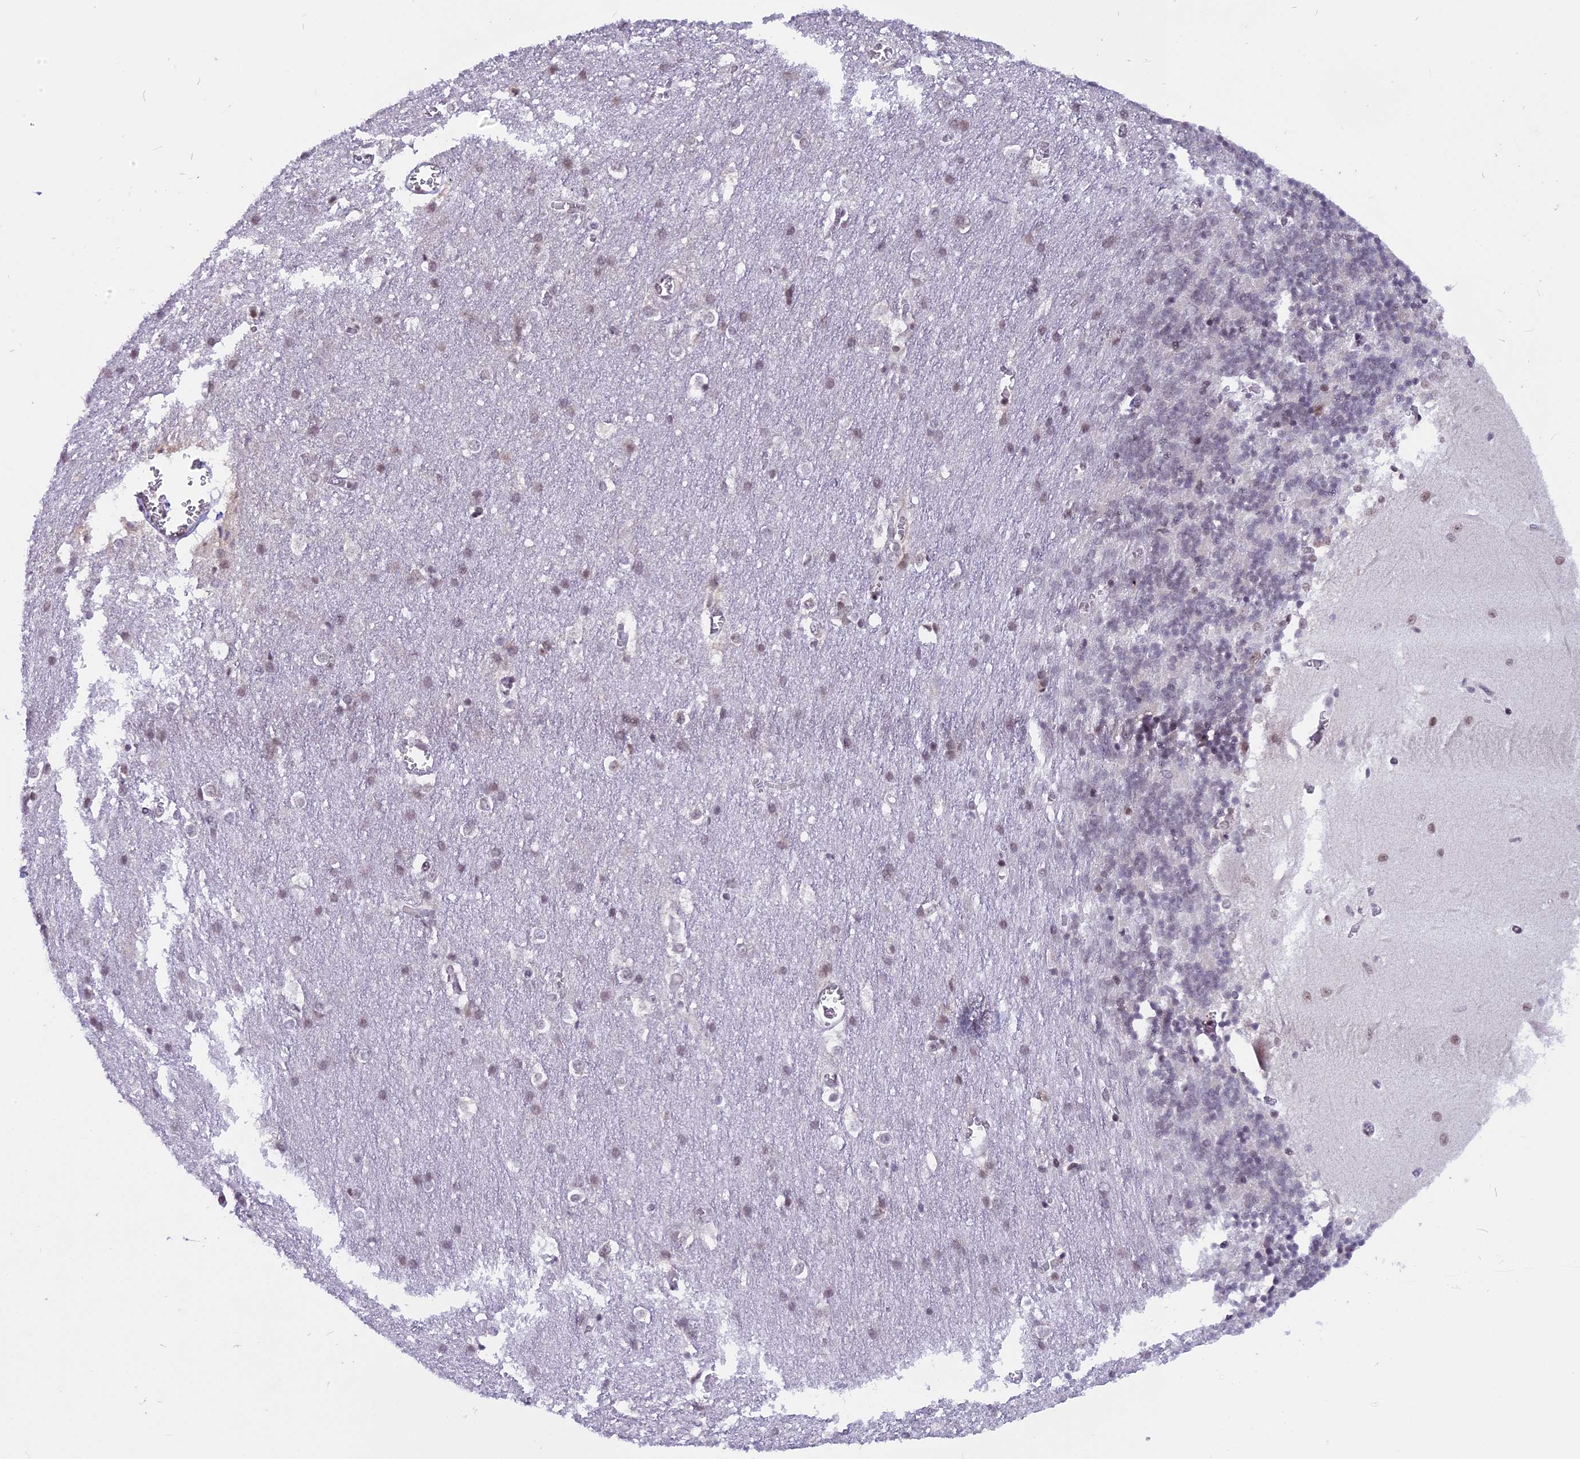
{"staining": {"intensity": "weak", "quantity": "<25%", "location": "nuclear"}, "tissue": "cerebellum", "cell_type": "Cells in granular layer", "image_type": "normal", "snomed": [{"axis": "morphology", "description": "Normal tissue, NOS"}, {"axis": "topography", "description": "Cerebellum"}], "caption": "This micrograph is of unremarkable cerebellum stained with immunohistochemistry (IHC) to label a protein in brown with the nuclei are counter-stained blue. There is no staining in cells in granular layer. (DAB IHC with hematoxylin counter stain).", "gene": "TADA3", "patient": {"sex": "male", "age": 37}}